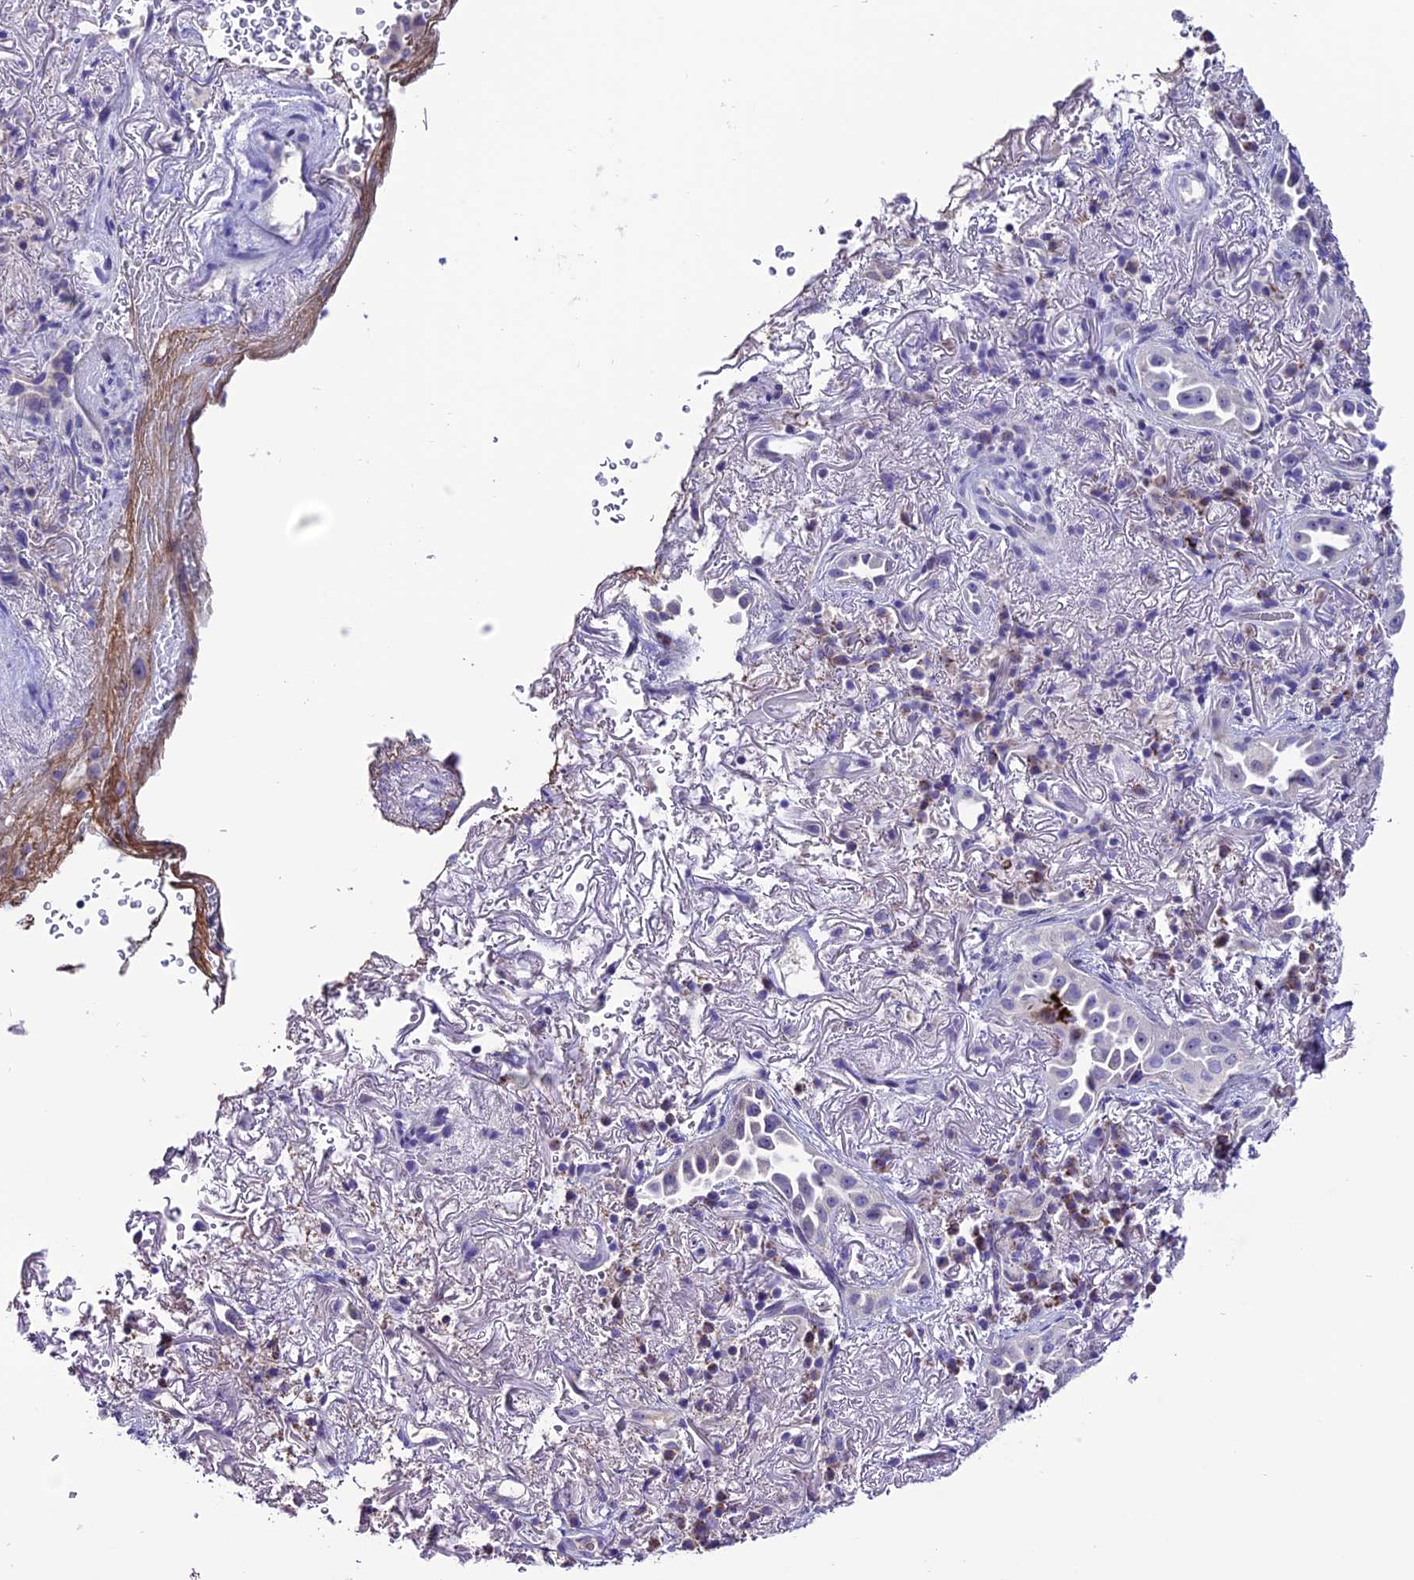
{"staining": {"intensity": "negative", "quantity": "none", "location": "none"}, "tissue": "lung cancer", "cell_type": "Tumor cells", "image_type": "cancer", "snomed": [{"axis": "morphology", "description": "Adenocarcinoma, NOS"}, {"axis": "topography", "description": "Lung"}], "caption": "Tumor cells are negative for protein expression in human lung cancer. (Stains: DAB IHC with hematoxylin counter stain, Microscopy: brightfield microscopy at high magnification).", "gene": "SLC10A1", "patient": {"sex": "female", "age": 69}}